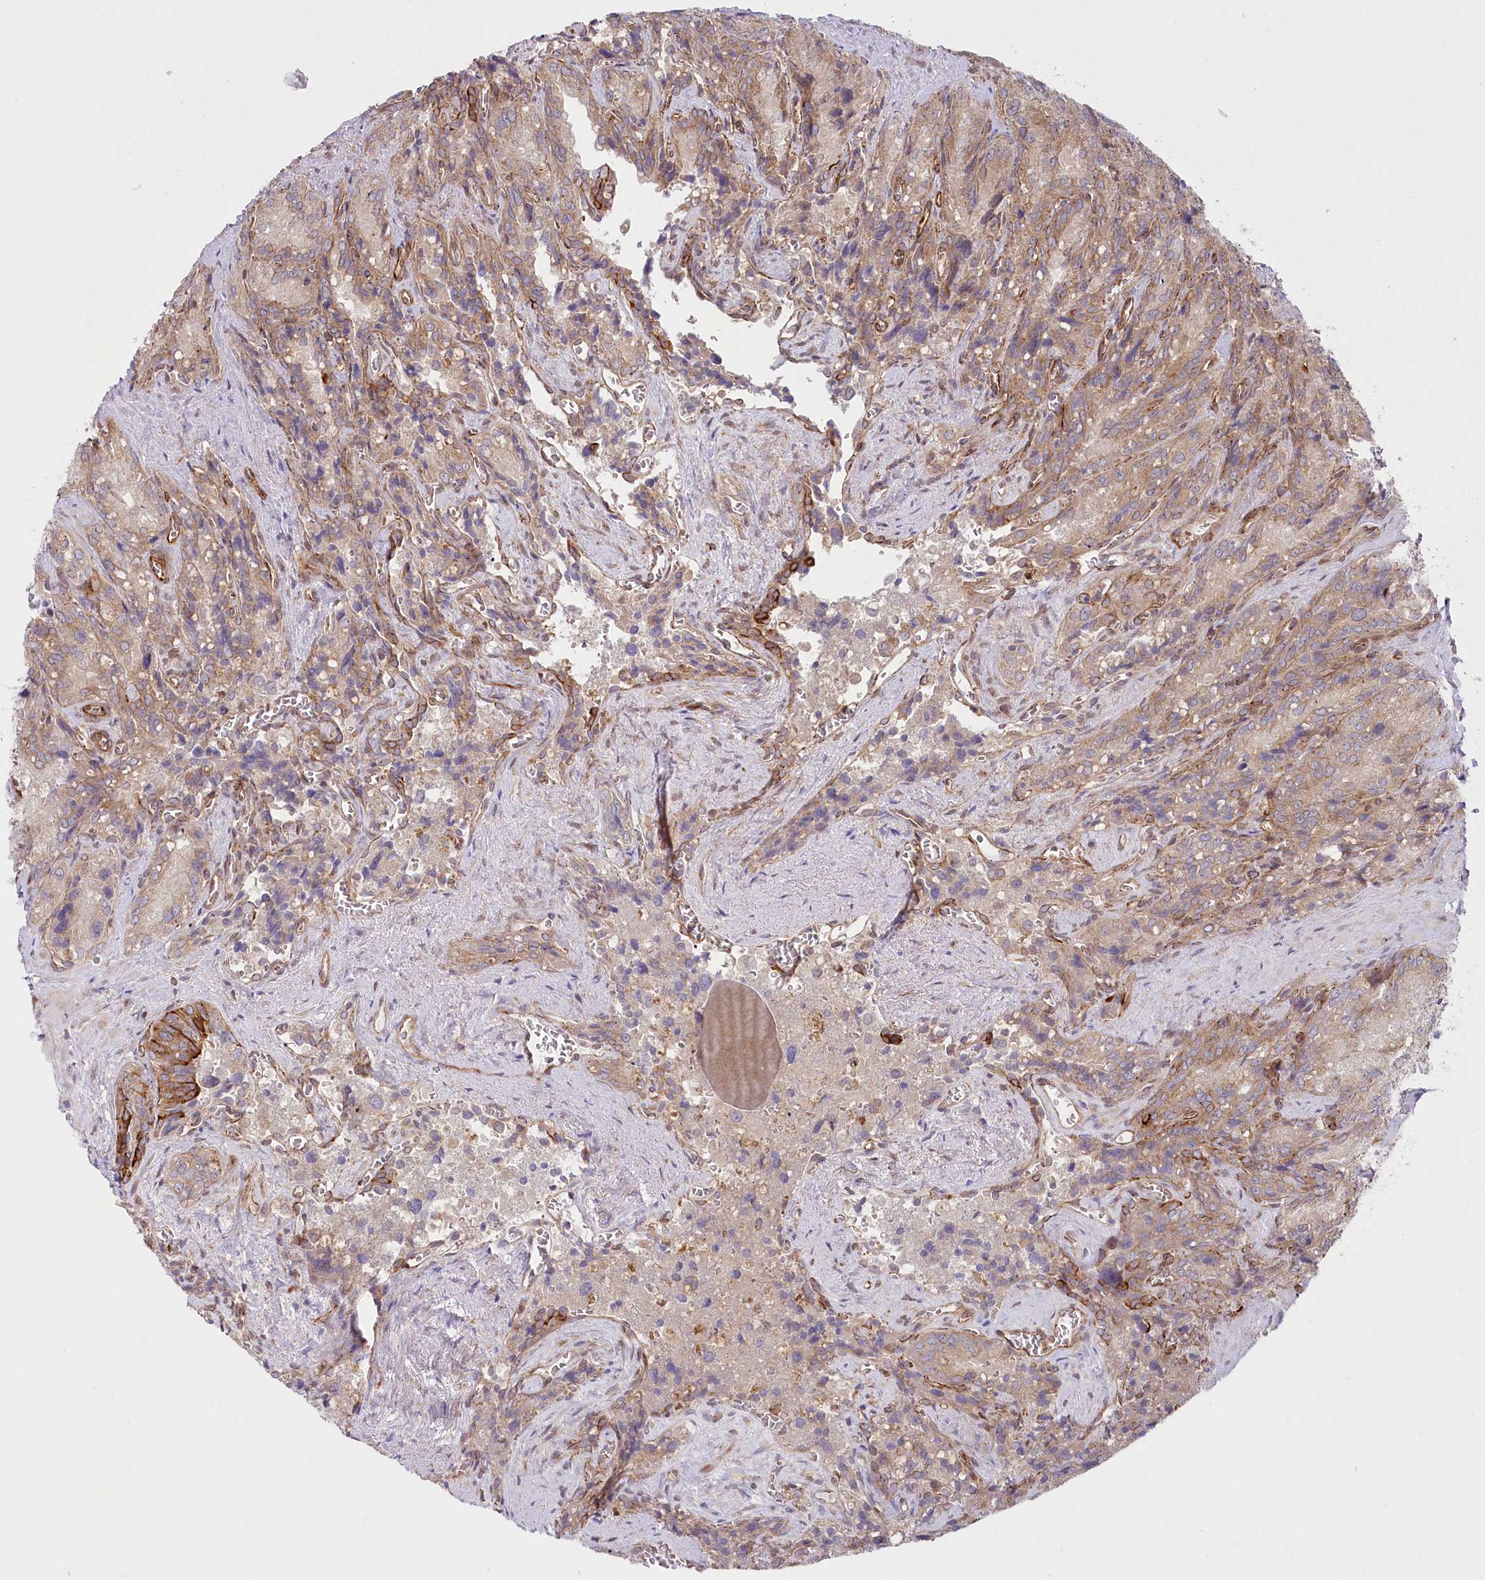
{"staining": {"intensity": "strong", "quantity": "25%-75%", "location": "cytoplasmic/membranous"}, "tissue": "seminal vesicle", "cell_type": "Glandular cells", "image_type": "normal", "snomed": [{"axis": "morphology", "description": "Normal tissue, NOS"}, {"axis": "topography", "description": "Seminal veicle"}], "caption": "Human seminal vesicle stained with a brown dye shows strong cytoplasmic/membranous positive expression in approximately 25%-75% of glandular cells.", "gene": "COMMD3", "patient": {"sex": "male", "age": 62}}